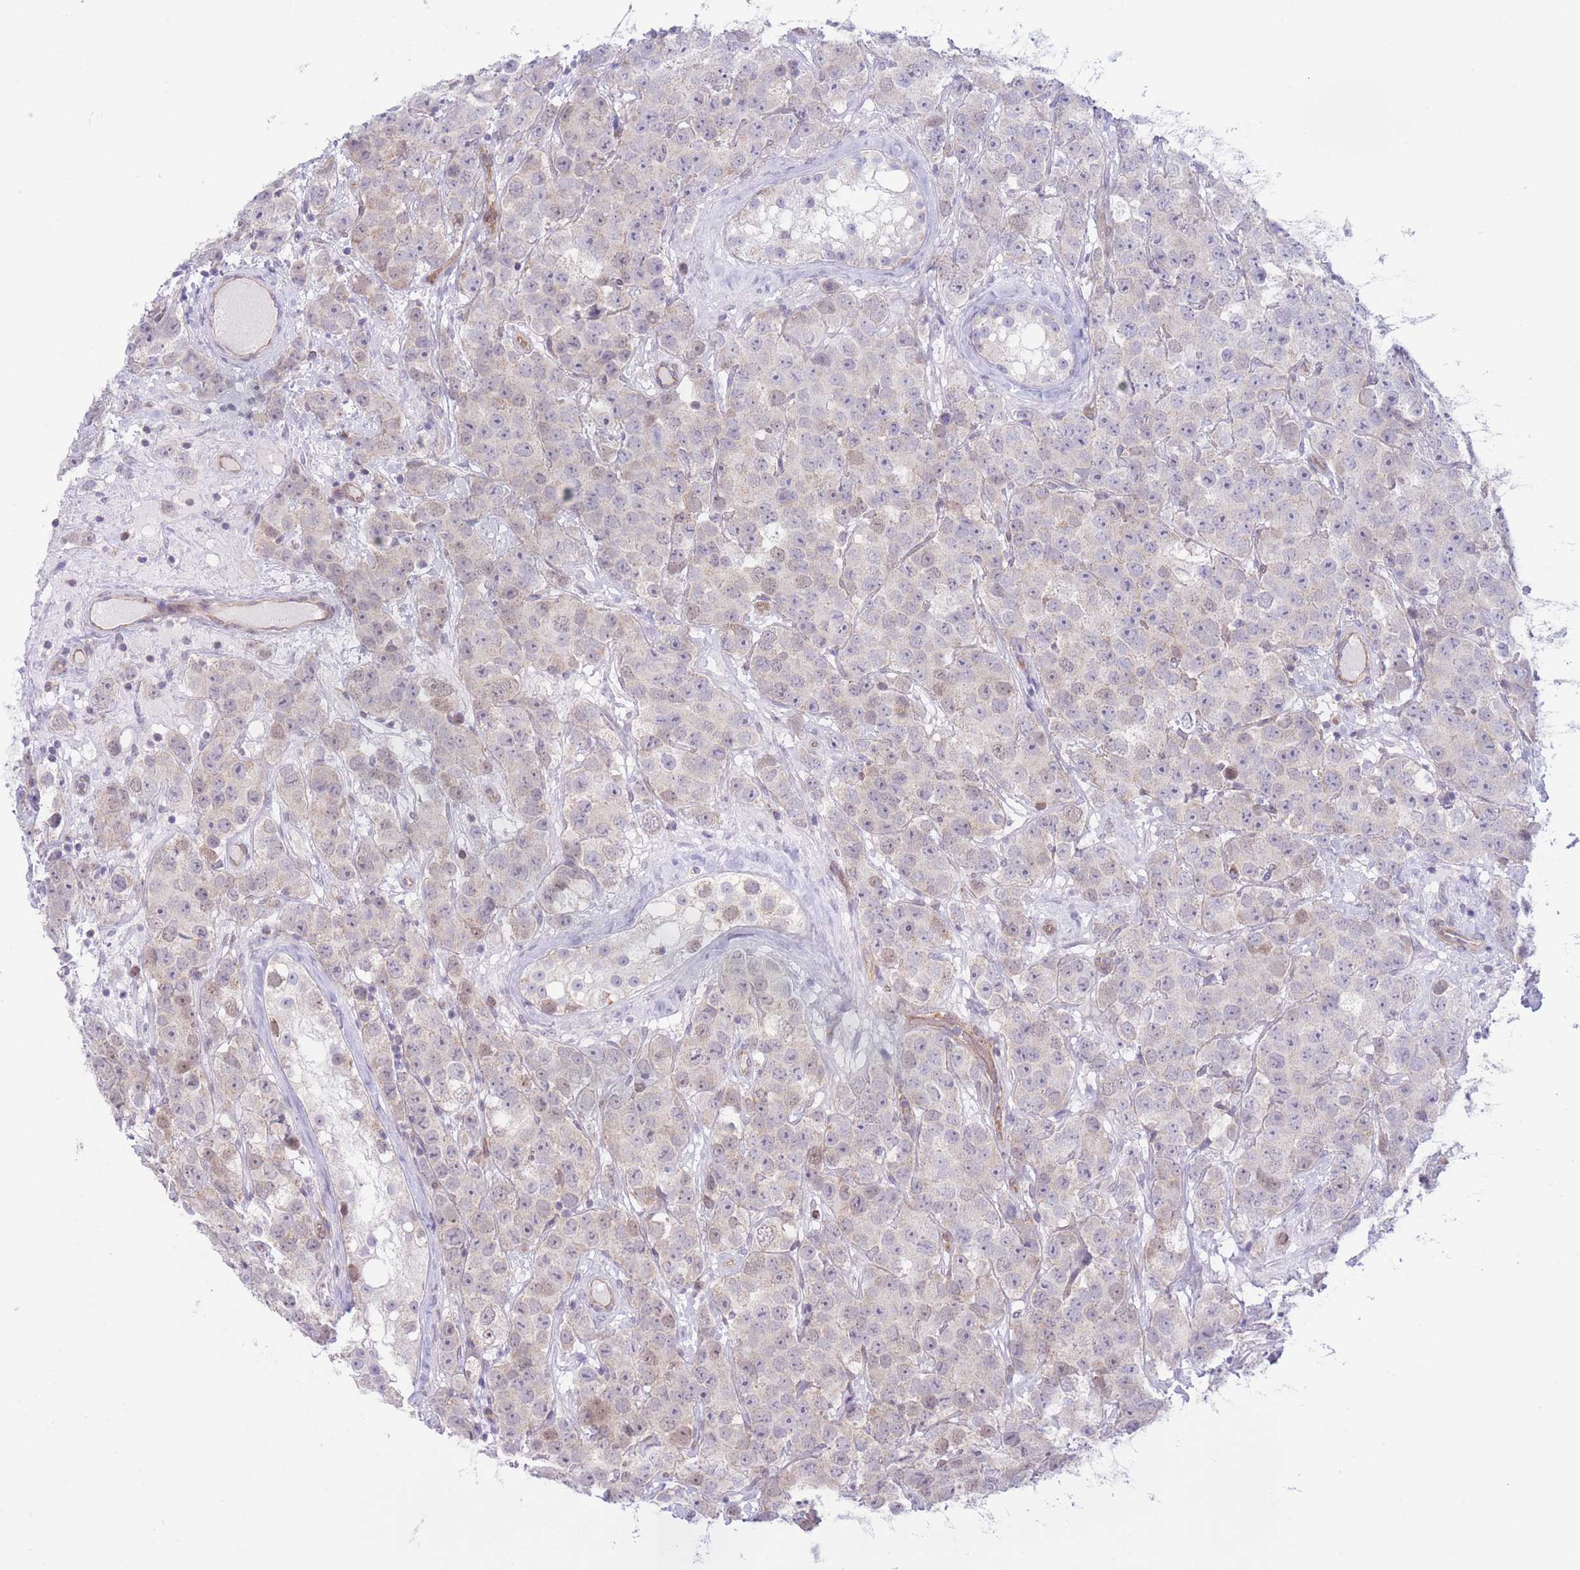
{"staining": {"intensity": "negative", "quantity": "none", "location": "none"}, "tissue": "testis cancer", "cell_type": "Tumor cells", "image_type": "cancer", "snomed": [{"axis": "morphology", "description": "Seminoma, NOS"}, {"axis": "topography", "description": "Testis"}], "caption": "The photomicrograph shows no staining of tumor cells in testis seminoma. Nuclei are stained in blue.", "gene": "MRPS31", "patient": {"sex": "male", "age": 28}}